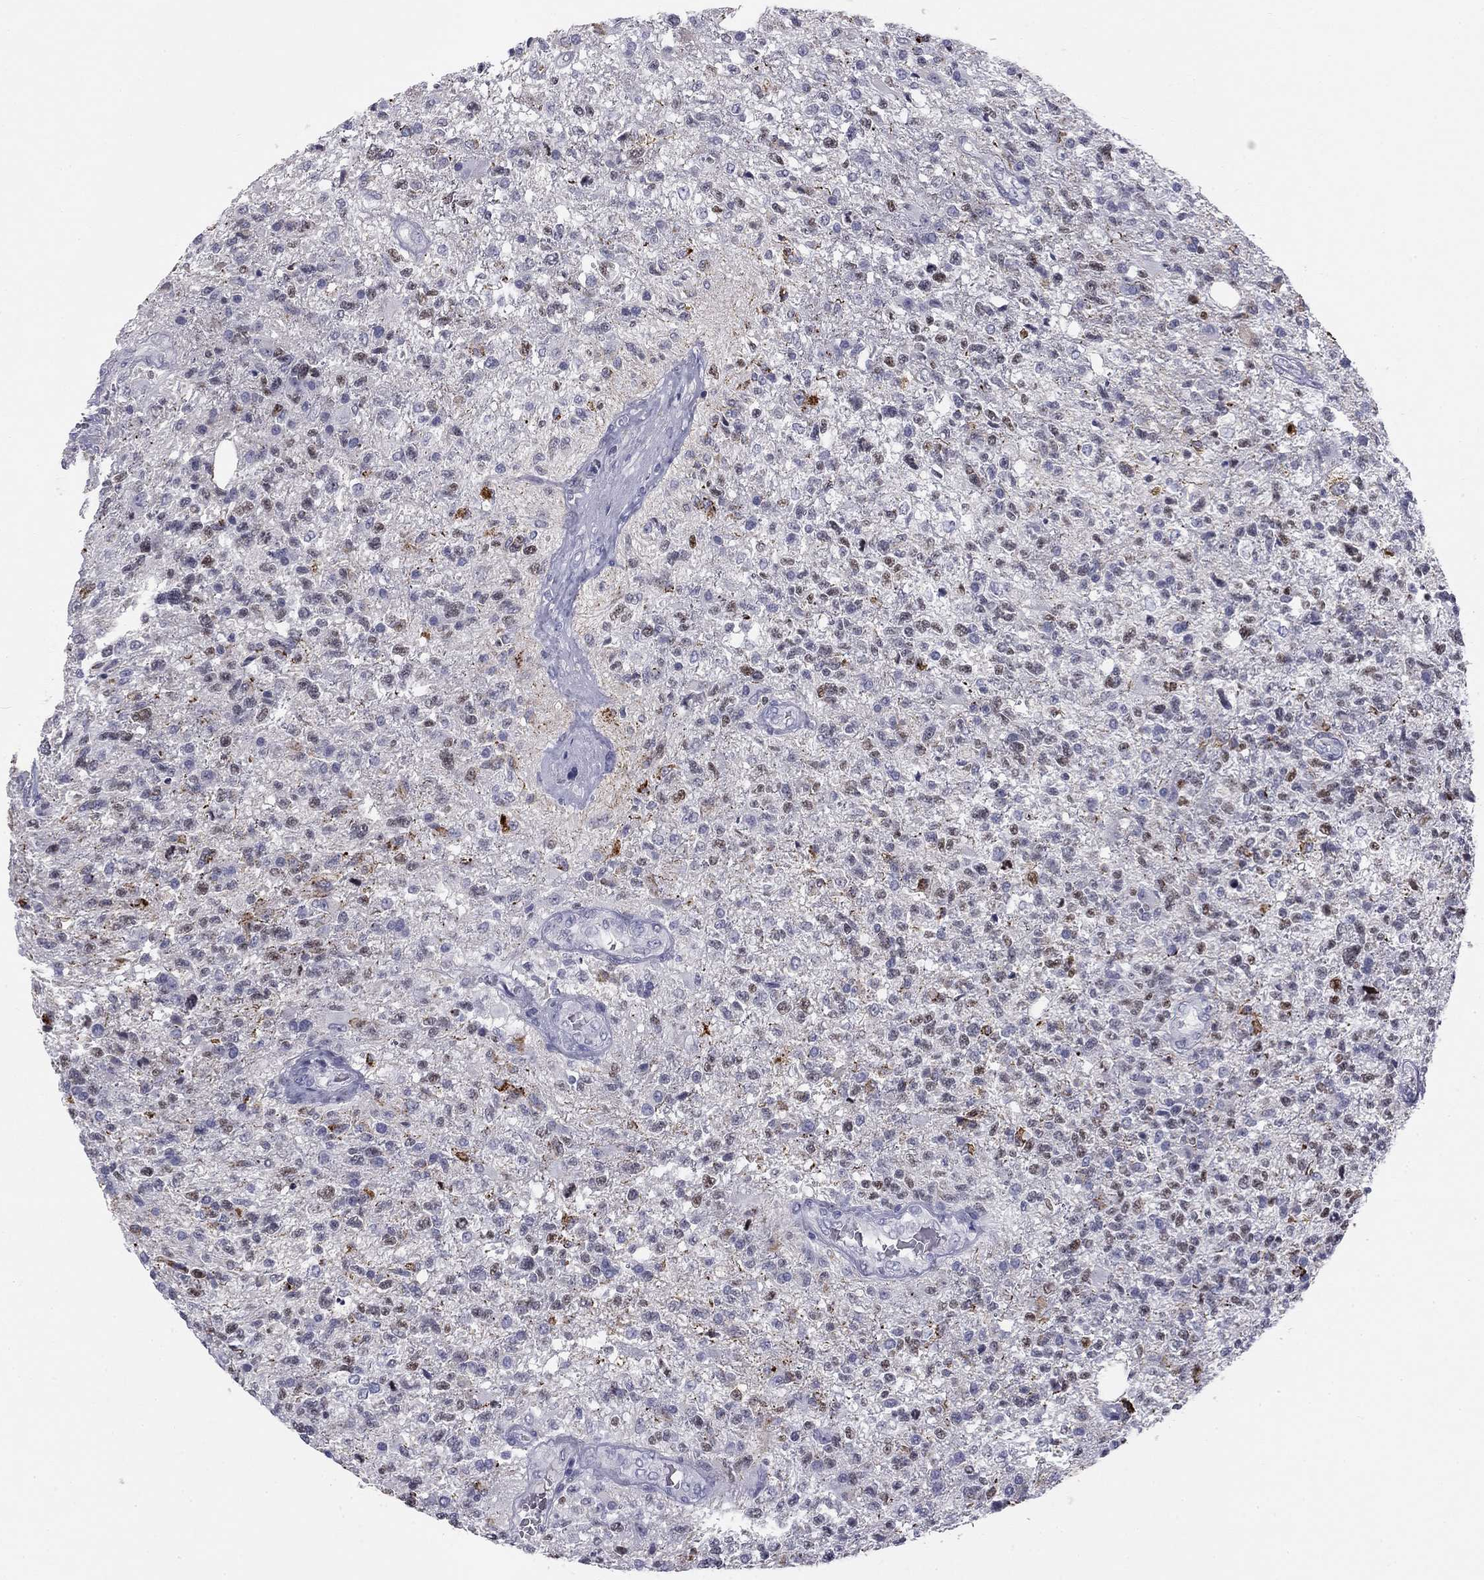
{"staining": {"intensity": "negative", "quantity": "none", "location": "none"}, "tissue": "glioma", "cell_type": "Tumor cells", "image_type": "cancer", "snomed": [{"axis": "morphology", "description": "Glioma, malignant, High grade"}, {"axis": "topography", "description": "Brain"}], "caption": "A photomicrograph of human glioma is negative for staining in tumor cells.", "gene": "TFAP2B", "patient": {"sex": "male", "age": 56}}